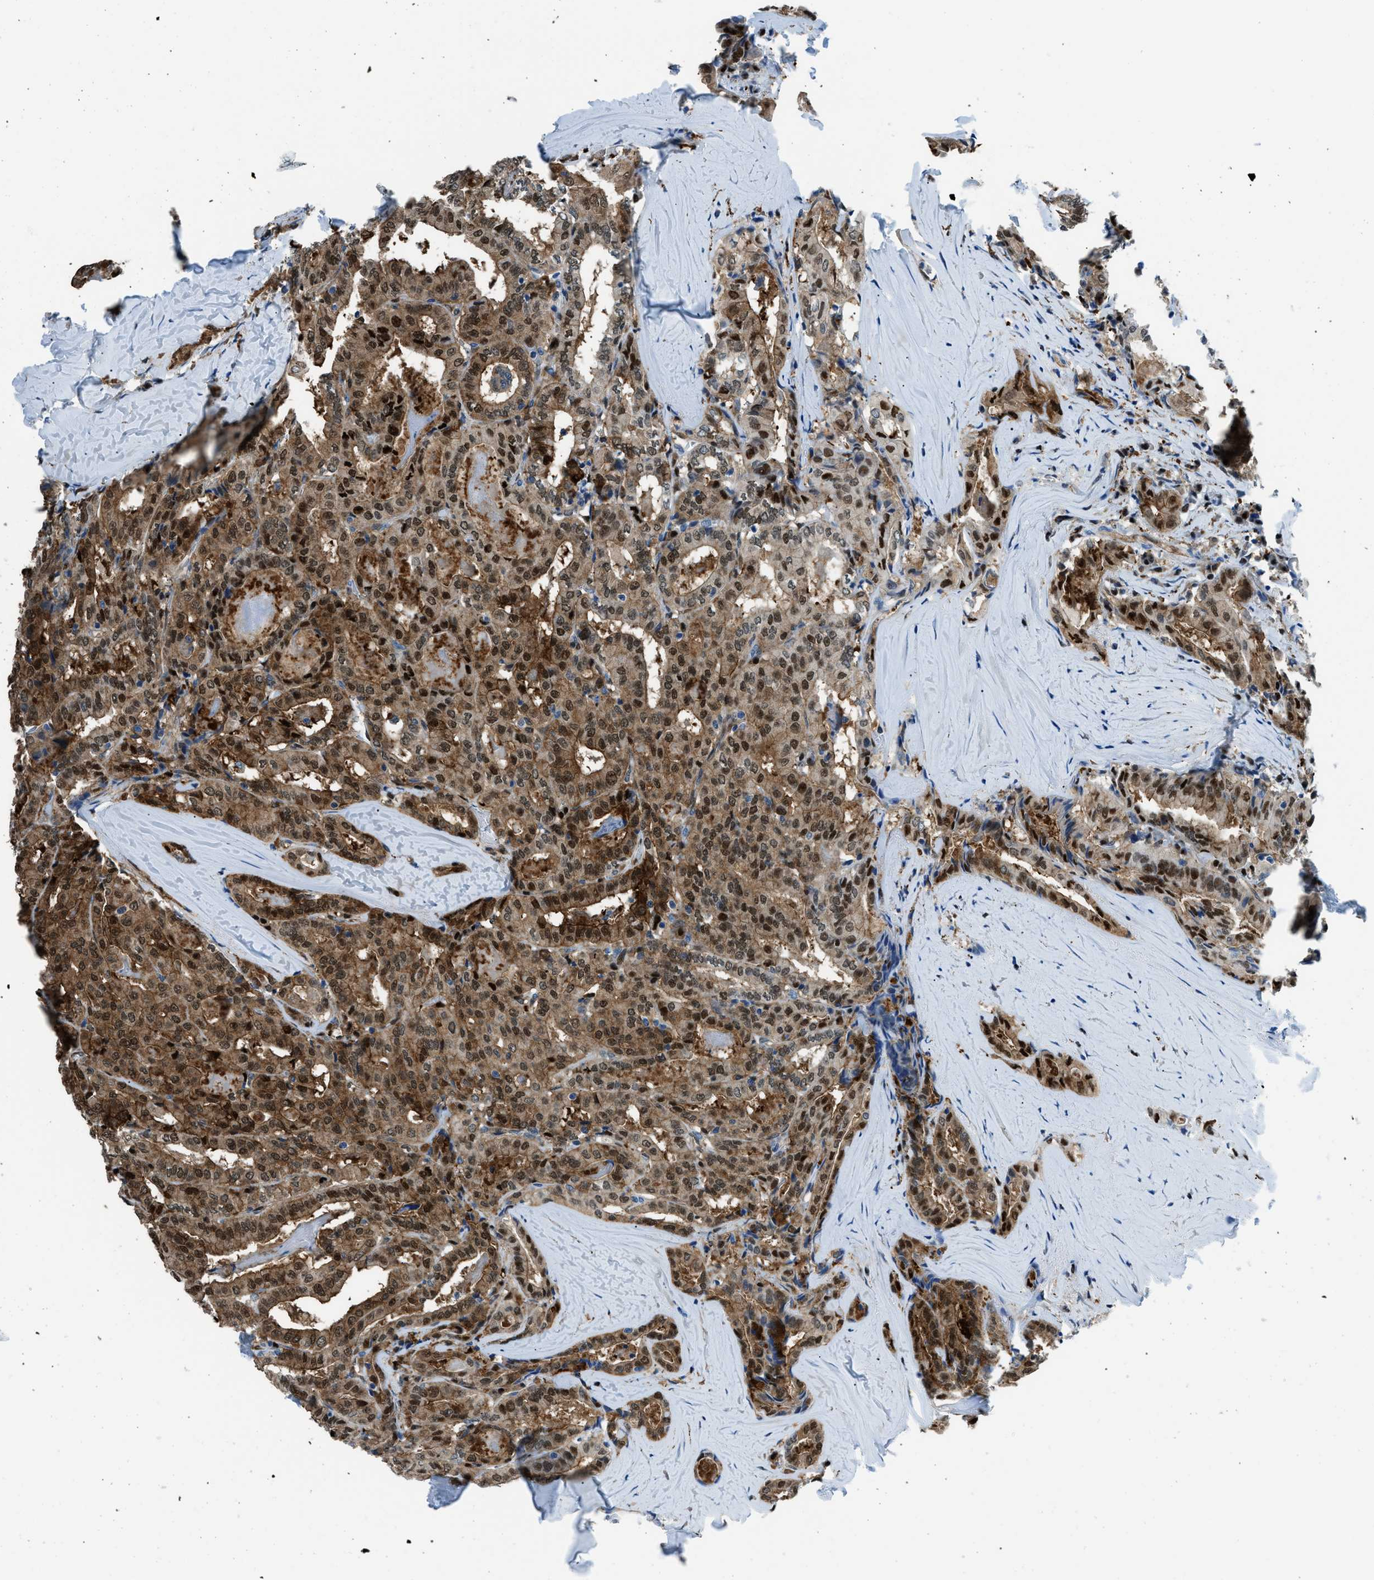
{"staining": {"intensity": "moderate", "quantity": ">75%", "location": "cytoplasmic/membranous,nuclear"}, "tissue": "thyroid cancer", "cell_type": "Tumor cells", "image_type": "cancer", "snomed": [{"axis": "morphology", "description": "Papillary adenocarcinoma, NOS"}, {"axis": "topography", "description": "Thyroid gland"}], "caption": "An immunohistochemistry (IHC) image of tumor tissue is shown. Protein staining in brown highlights moderate cytoplasmic/membranous and nuclear positivity in thyroid cancer within tumor cells. The staining was performed using DAB (3,3'-diaminobenzidine) to visualize the protein expression in brown, while the nuclei were stained in blue with hematoxylin (Magnification: 20x).", "gene": "YWHAE", "patient": {"sex": "female", "age": 42}}